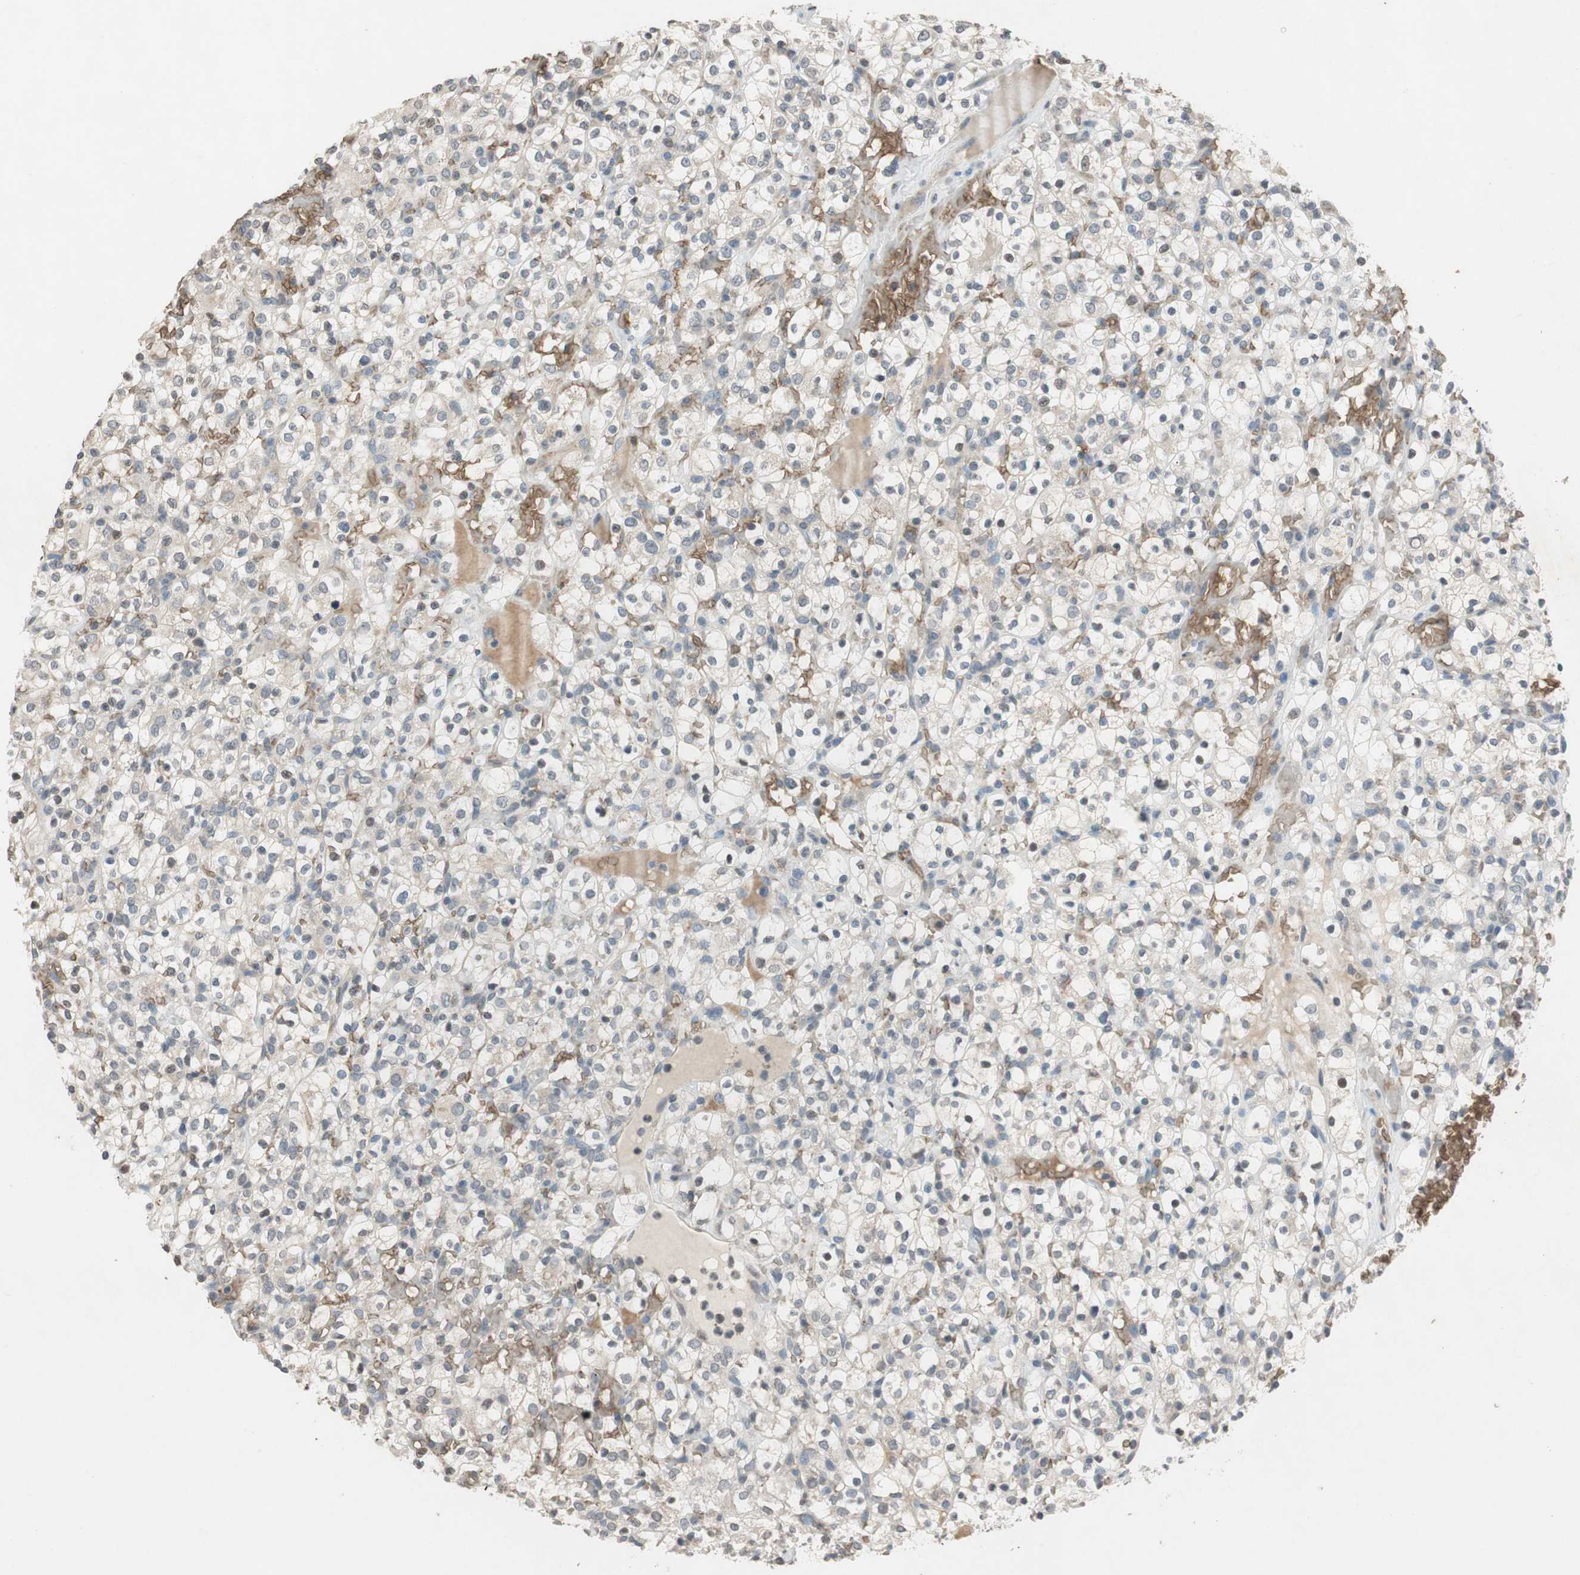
{"staining": {"intensity": "negative", "quantity": "none", "location": "none"}, "tissue": "renal cancer", "cell_type": "Tumor cells", "image_type": "cancer", "snomed": [{"axis": "morphology", "description": "Normal tissue, NOS"}, {"axis": "morphology", "description": "Adenocarcinoma, NOS"}, {"axis": "topography", "description": "Kidney"}], "caption": "Histopathology image shows no significant protein staining in tumor cells of renal adenocarcinoma.", "gene": "GYPC", "patient": {"sex": "female", "age": 72}}